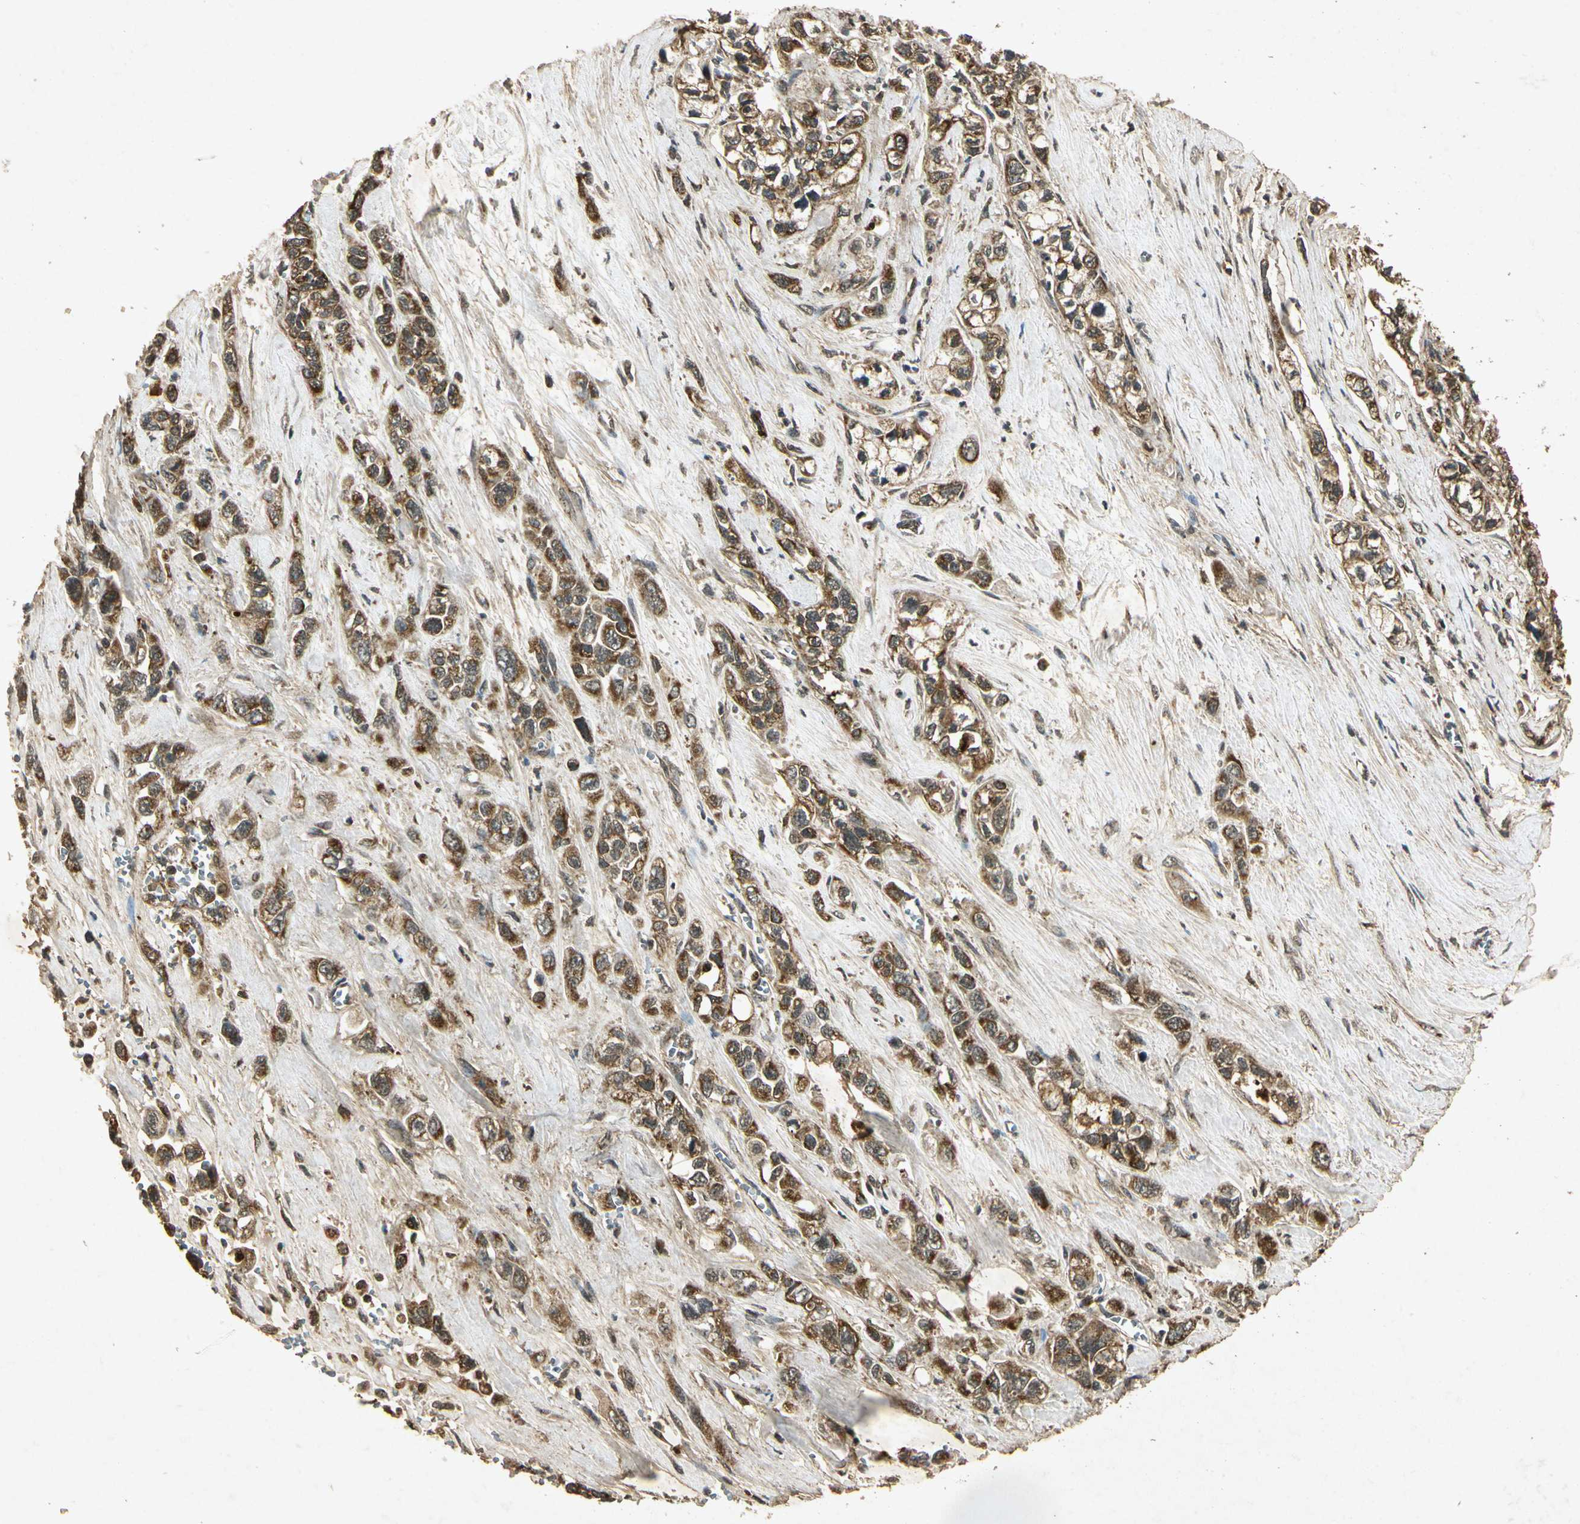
{"staining": {"intensity": "moderate", "quantity": ">75%", "location": "cytoplasmic/membranous"}, "tissue": "pancreatic cancer", "cell_type": "Tumor cells", "image_type": "cancer", "snomed": [{"axis": "morphology", "description": "Adenocarcinoma, NOS"}, {"axis": "topography", "description": "Pancreas"}], "caption": "Protein analysis of pancreatic cancer (adenocarcinoma) tissue shows moderate cytoplasmic/membranous expression in approximately >75% of tumor cells. (DAB (3,3'-diaminobenzidine) IHC with brightfield microscopy, high magnification).", "gene": "PRDX3", "patient": {"sex": "male", "age": 74}}